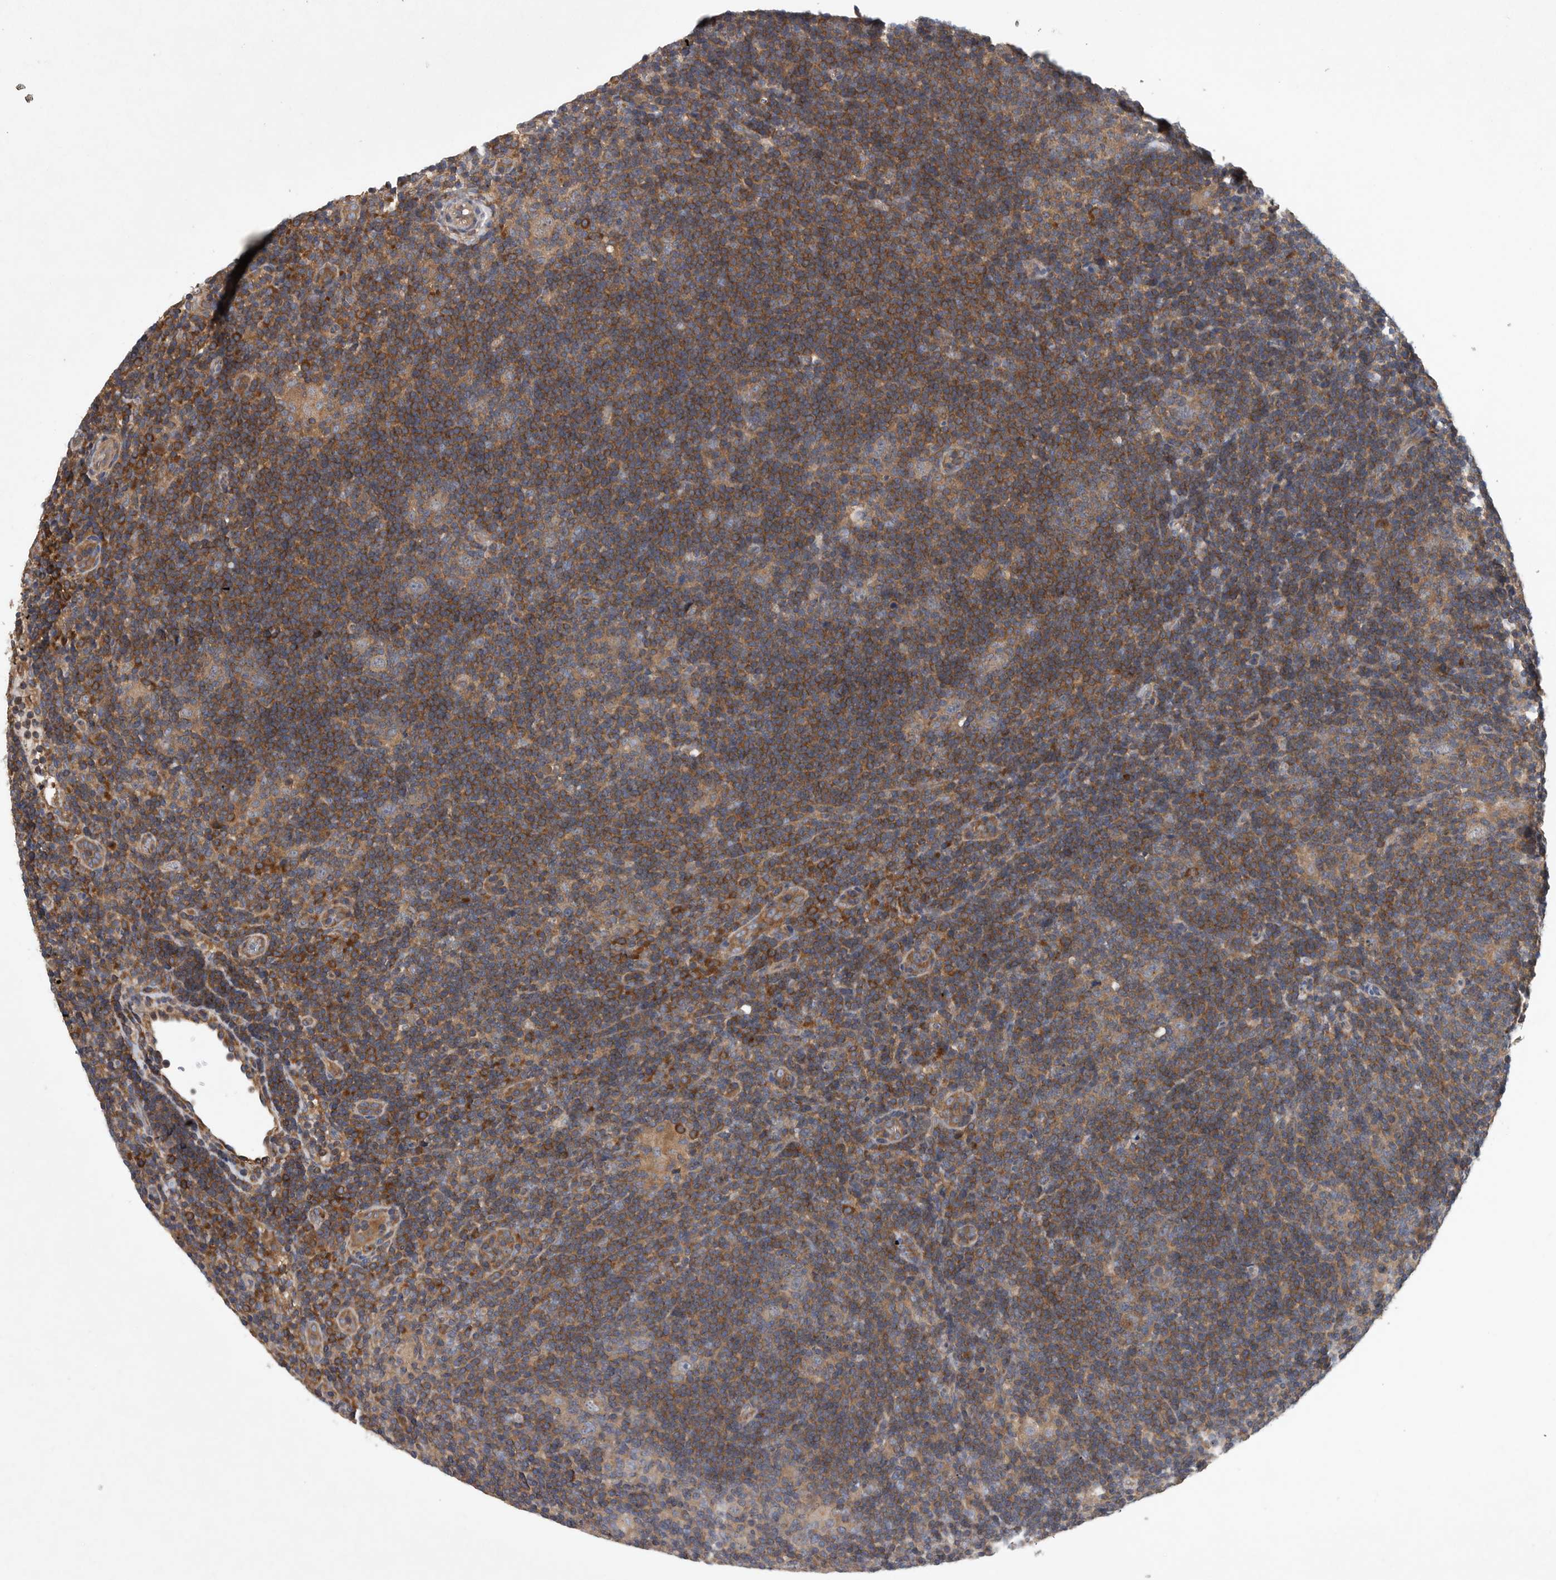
{"staining": {"intensity": "weak", "quantity": ">75%", "location": "cytoplasmic/membranous"}, "tissue": "lymphoma", "cell_type": "Tumor cells", "image_type": "cancer", "snomed": [{"axis": "morphology", "description": "Hodgkin's disease, NOS"}, {"axis": "topography", "description": "Lymph node"}], "caption": "A brown stain labels weak cytoplasmic/membranous positivity of a protein in lymphoma tumor cells. The protein is stained brown, and the nuclei are stained in blue (DAB (3,3'-diaminobenzidine) IHC with brightfield microscopy, high magnification).", "gene": "OXR1", "patient": {"sex": "female", "age": 57}}